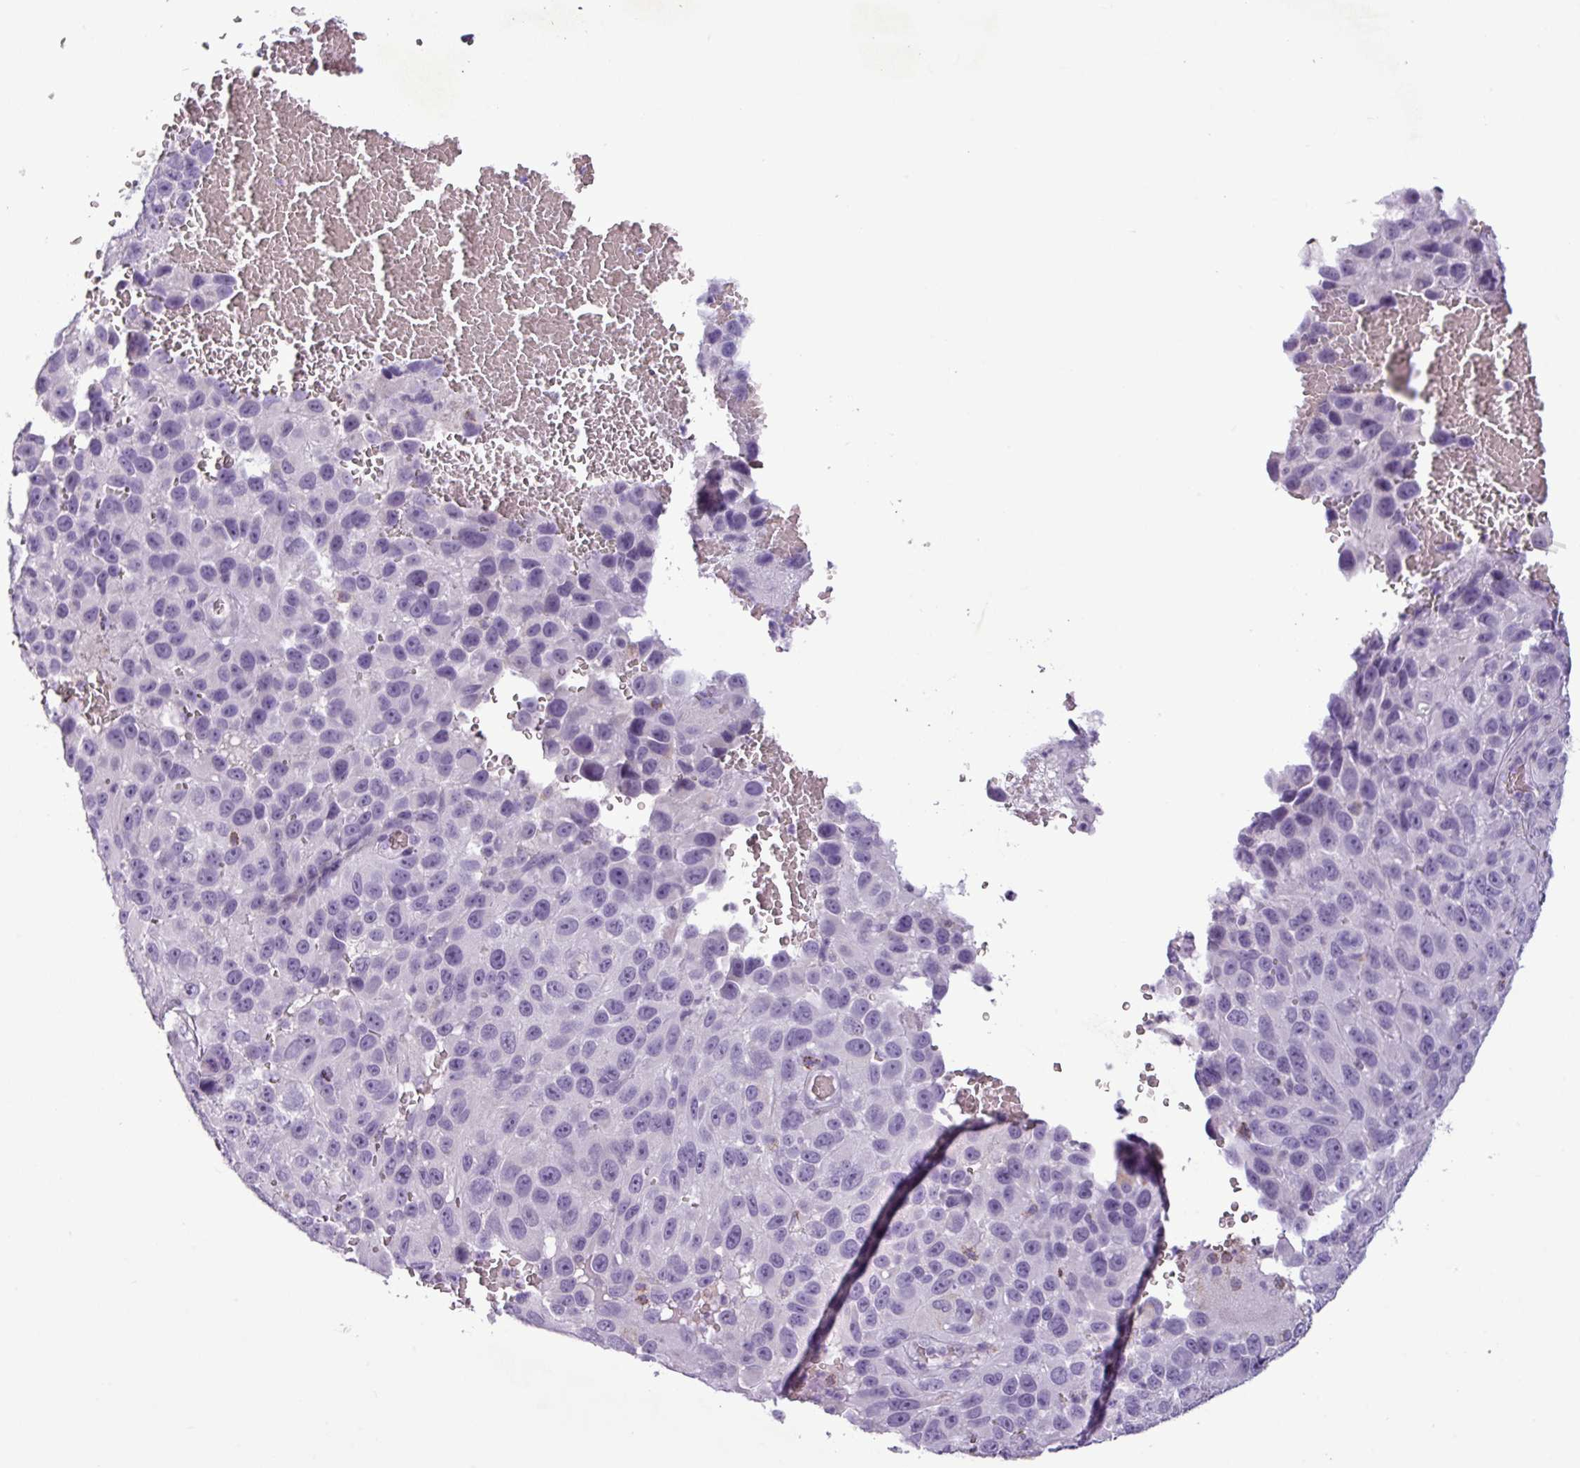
{"staining": {"intensity": "negative", "quantity": "none", "location": "none"}, "tissue": "melanoma", "cell_type": "Tumor cells", "image_type": "cancer", "snomed": [{"axis": "morphology", "description": "Malignant melanoma, NOS"}, {"axis": "topography", "description": "Skin"}], "caption": "This image is of melanoma stained with IHC to label a protein in brown with the nuclei are counter-stained blue. There is no positivity in tumor cells.", "gene": "ZNF667", "patient": {"sex": "female", "age": 96}}